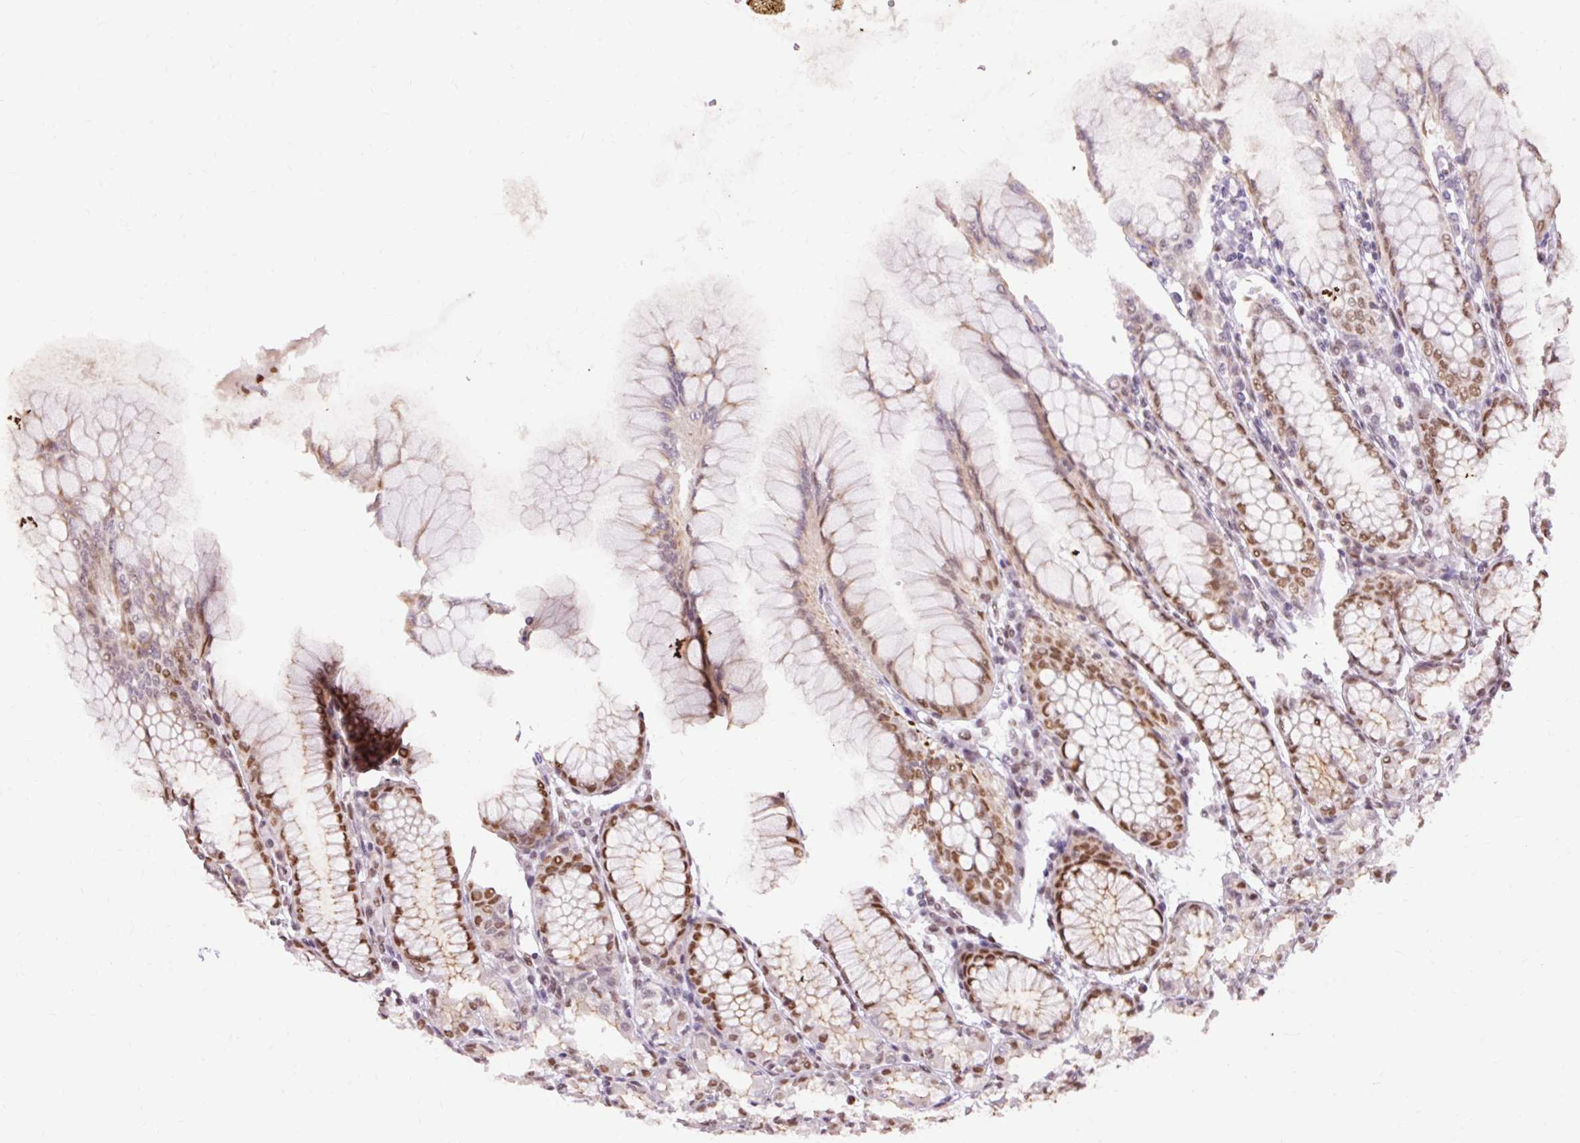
{"staining": {"intensity": "strong", "quantity": "25%-75%", "location": "cytoplasmic/membranous,nuclear"}, "tissue": "stomach", "cell_type": "Glandular cells", "image_type": "normal", "snomed": [{"axis": "morphology", "description": "Normal tissue, NOS"}, {"axis": "topography", "description": "Stomach"}], "caption": "Approximately 25%-75% of glandular cells in benign stomach reveal strong cytoplasmic/membranous,nuclear protein expression as visualized by brown immunohistochemical staining.", "gene": "ENSG00000261832", "patient": {"sex": "female", "age": 57}}